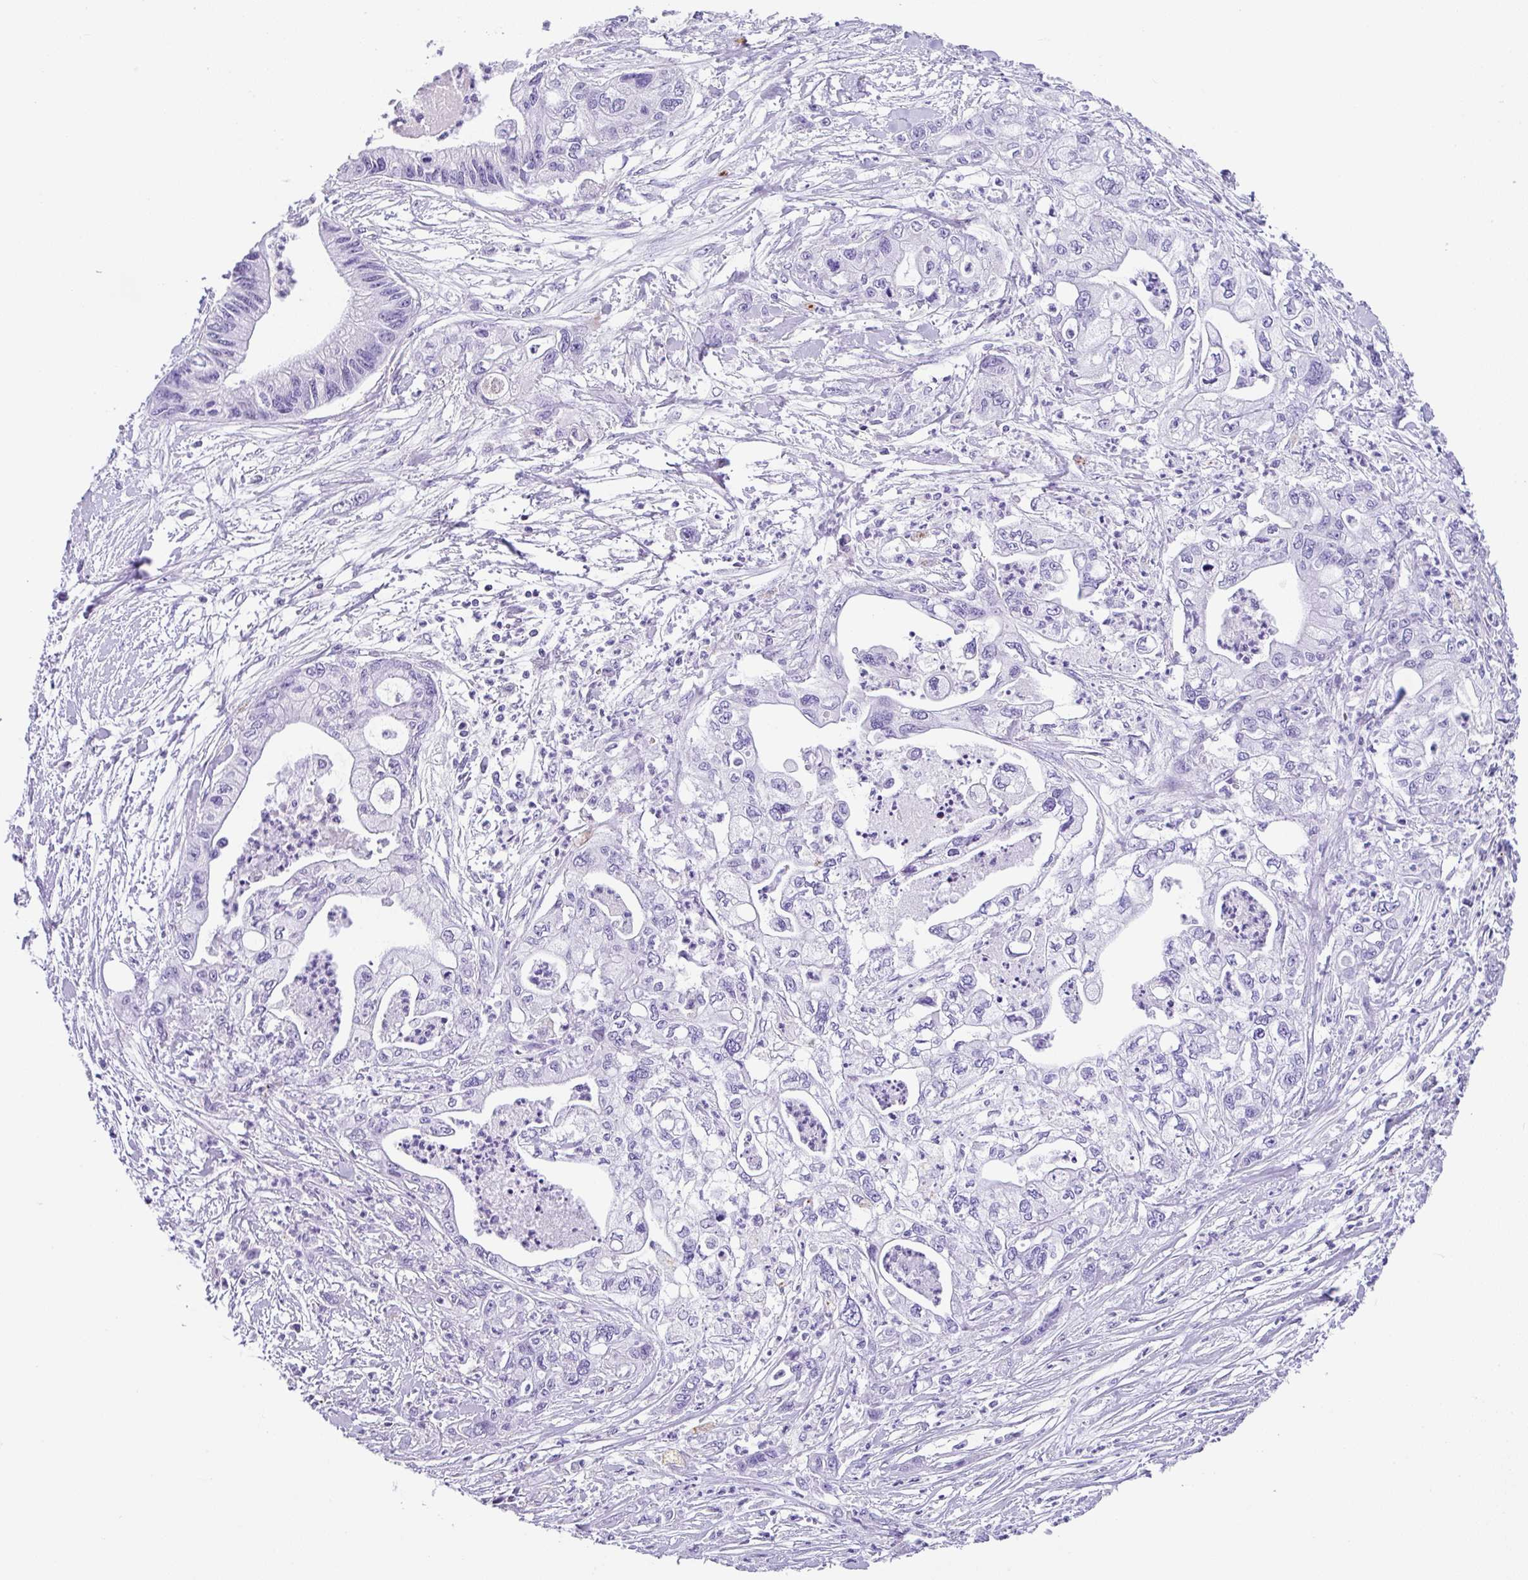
{"staining": {"intensity": "negative", "quantity": "none", "location": "none"}, "tissue": "pancreatic cancer", "cell_type": "Tumor cells", "image_type": "cancer", "snomed": [{"axis": "morphology", "description": "Adenocarcinoma, NOS"}, {"axis": "topography", "description": "Pancreas"}], "caption": "Adenocarcinoma (pancreatic) was stained to show a protein in brown. There is no significant positivity in tumor cells.", "gene": "ZG16", "patient": {"sex": "male", "age": 61}}